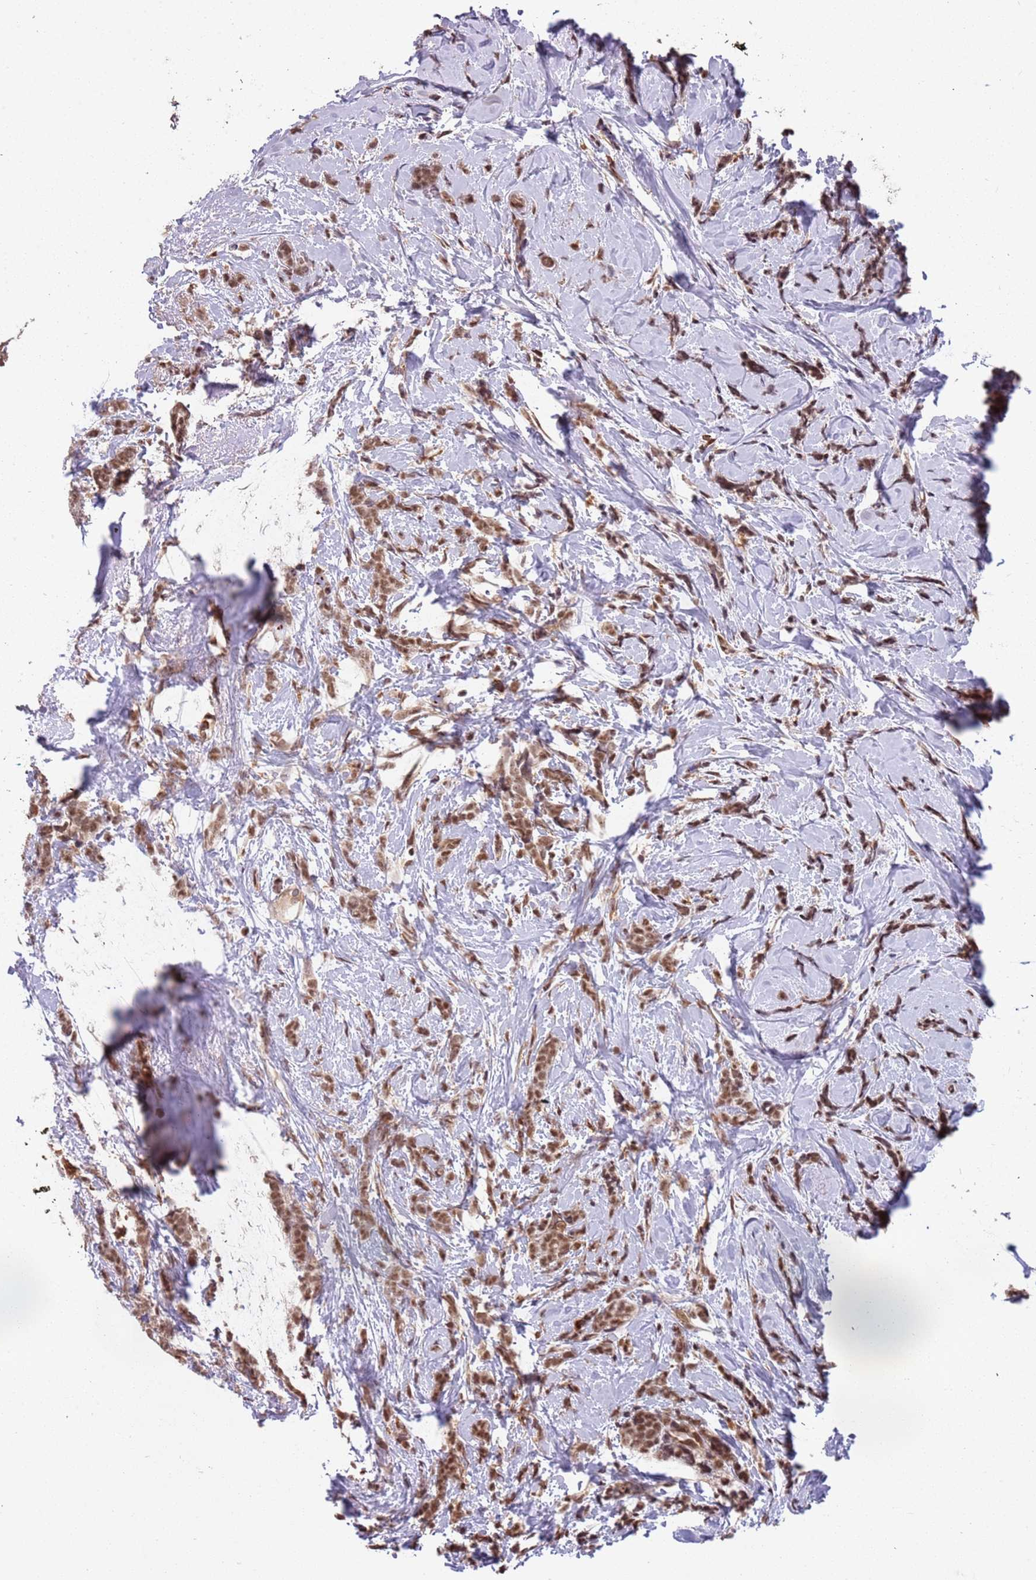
{"staining": {"intensity": "moderate", "quantity": ">75%", "location": "nuclear"}, "tissue": "breast cancer", "cell_type": "Tumor cells", "image_type": "cancer", "snomed": [{"axis": "morphology", "description": "Lobular carcinoma"}, {"axis": "topography", "description": "Breast"}], "caption": "Protein expression analysis of breast cancer exhibits moderate nuclear expression in about >75% of tumor cells. (DAB IHC, brown staining for protein, blue staining for nuclei).", "gene": "GBP2", "patient": {"sex": "female", "age": 58}}